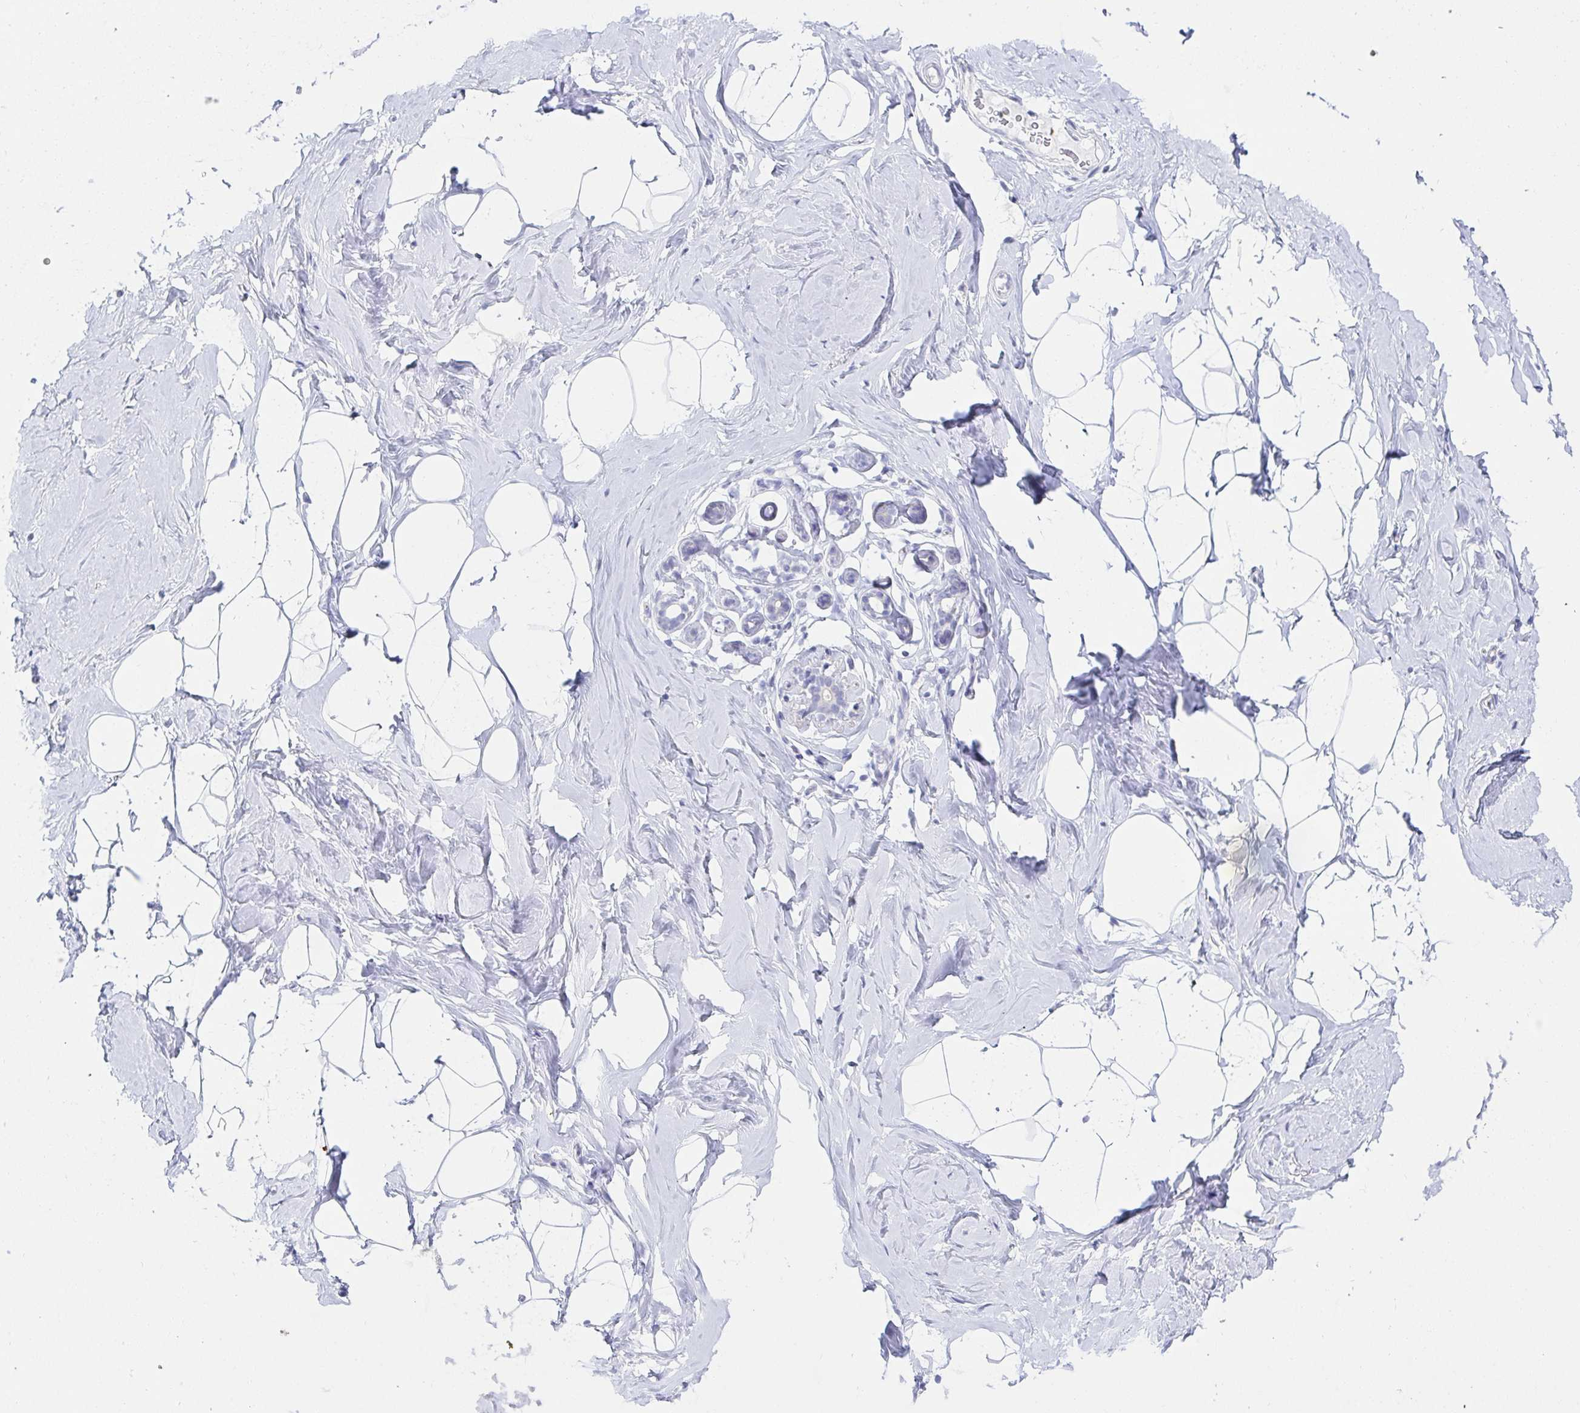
{"staining": {"intensity": "negative", "quantity": "none", "location": "none"}, "tissue": "breast", "cell_type": "Adipocytes", "image_type": "normal", "snomed": [{"axis": "morphology", "description": "Normal tissue, NOS"}, {"axis": "topography", "description": "Breast"}], "caption": "This is an immunohistochemistry (IHC) image of normal breast. There is no staining in adipocytes.", "gene": "OR10K1", "patient": {"sex": "female", "age": 32}}